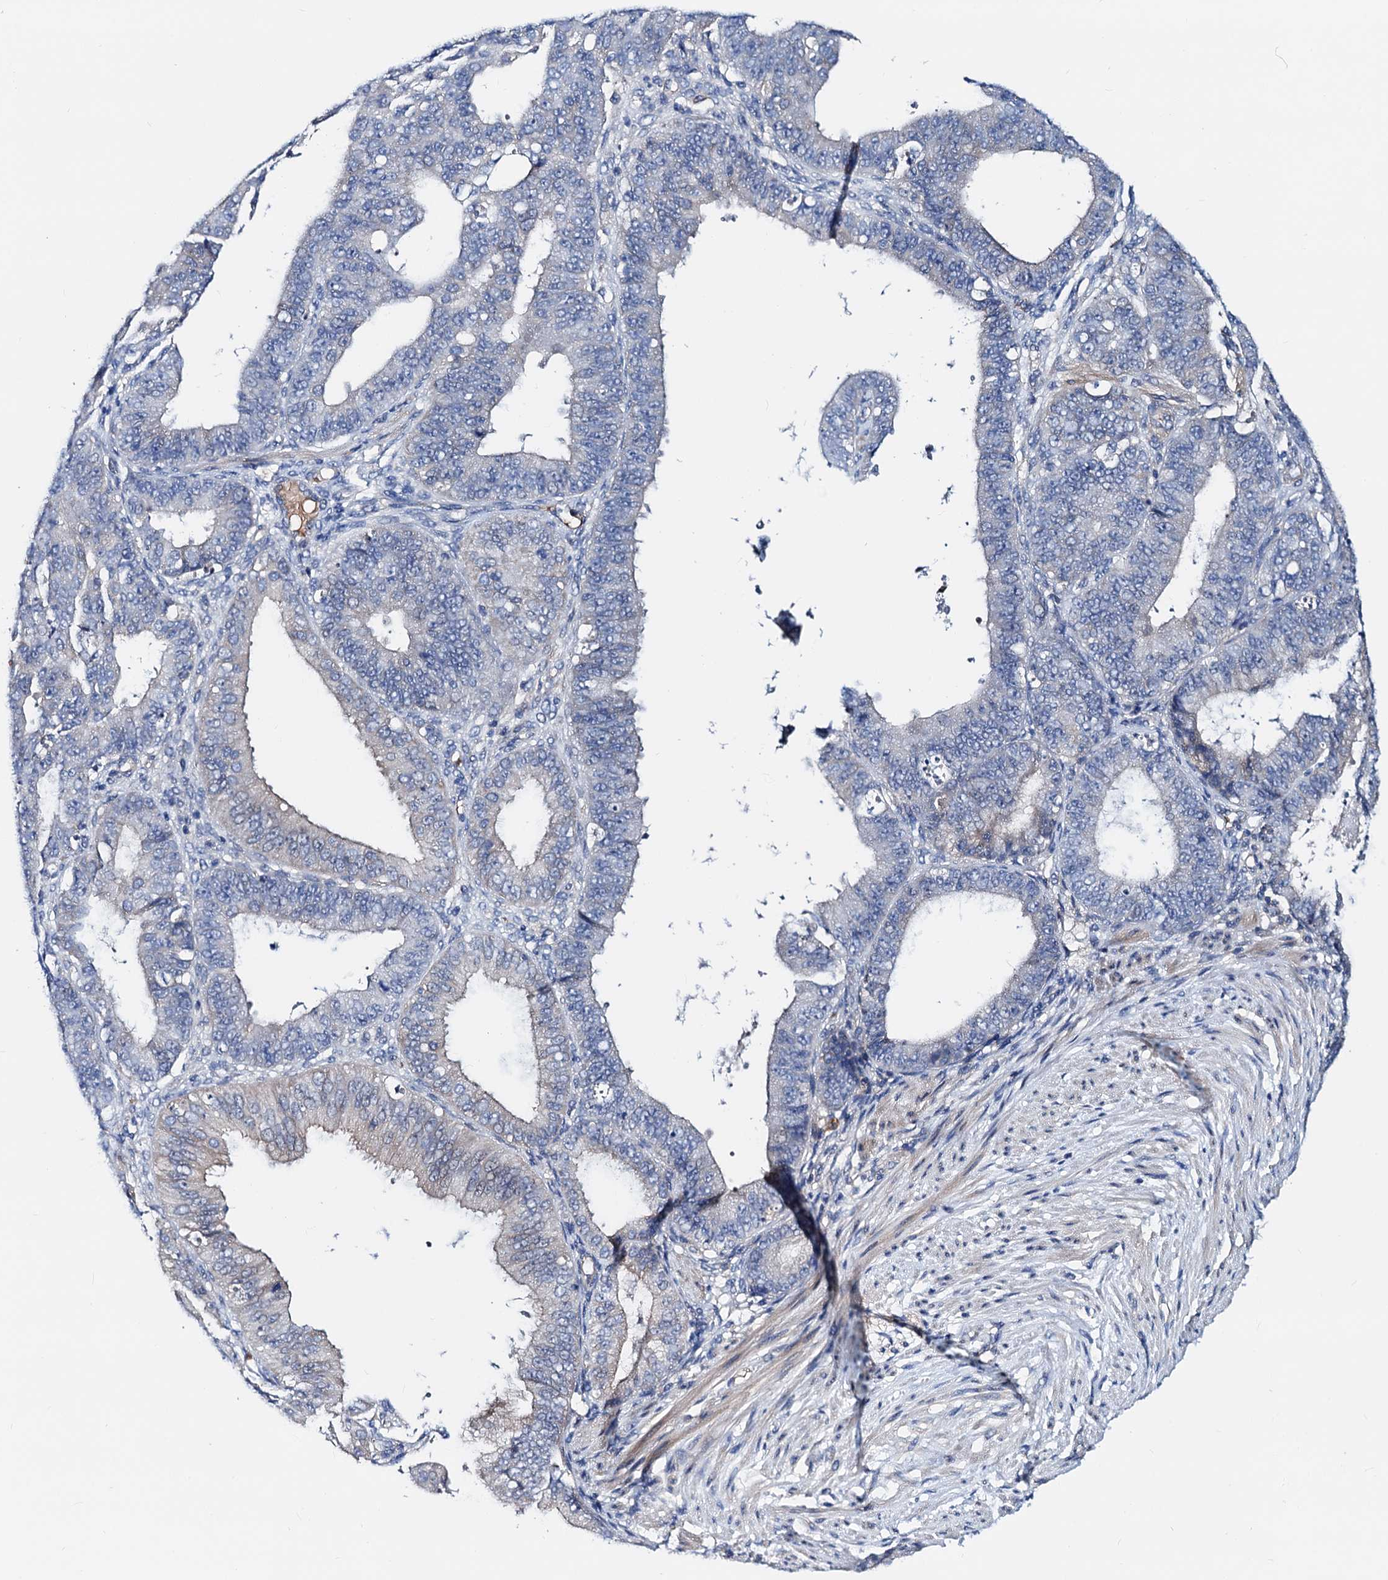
{"staining": {"intensity": "weak", "quantity": "<25%", "location": "cytoplasmic/membranous"}, "tissue": "ovarian cancer", "cell_type": "Tumor cells", "image_type": "cancer", "snomed": [{"axis": "morphology", "description": "Carcinoma, endometroid"}, {"axis": "topography", "description": "Appendix"}, {"axis": "topography", "description": "Ovary"}], "caption": "This histopathology image is of ovarian cancer stained with immunohistochemistry (IHC) to label a protein in brown with the nuclei are counter-stained blue. There is no staining in tumor cells.", "gene": "GCOM1", "patient": {"sex": "female", "age": 42}}